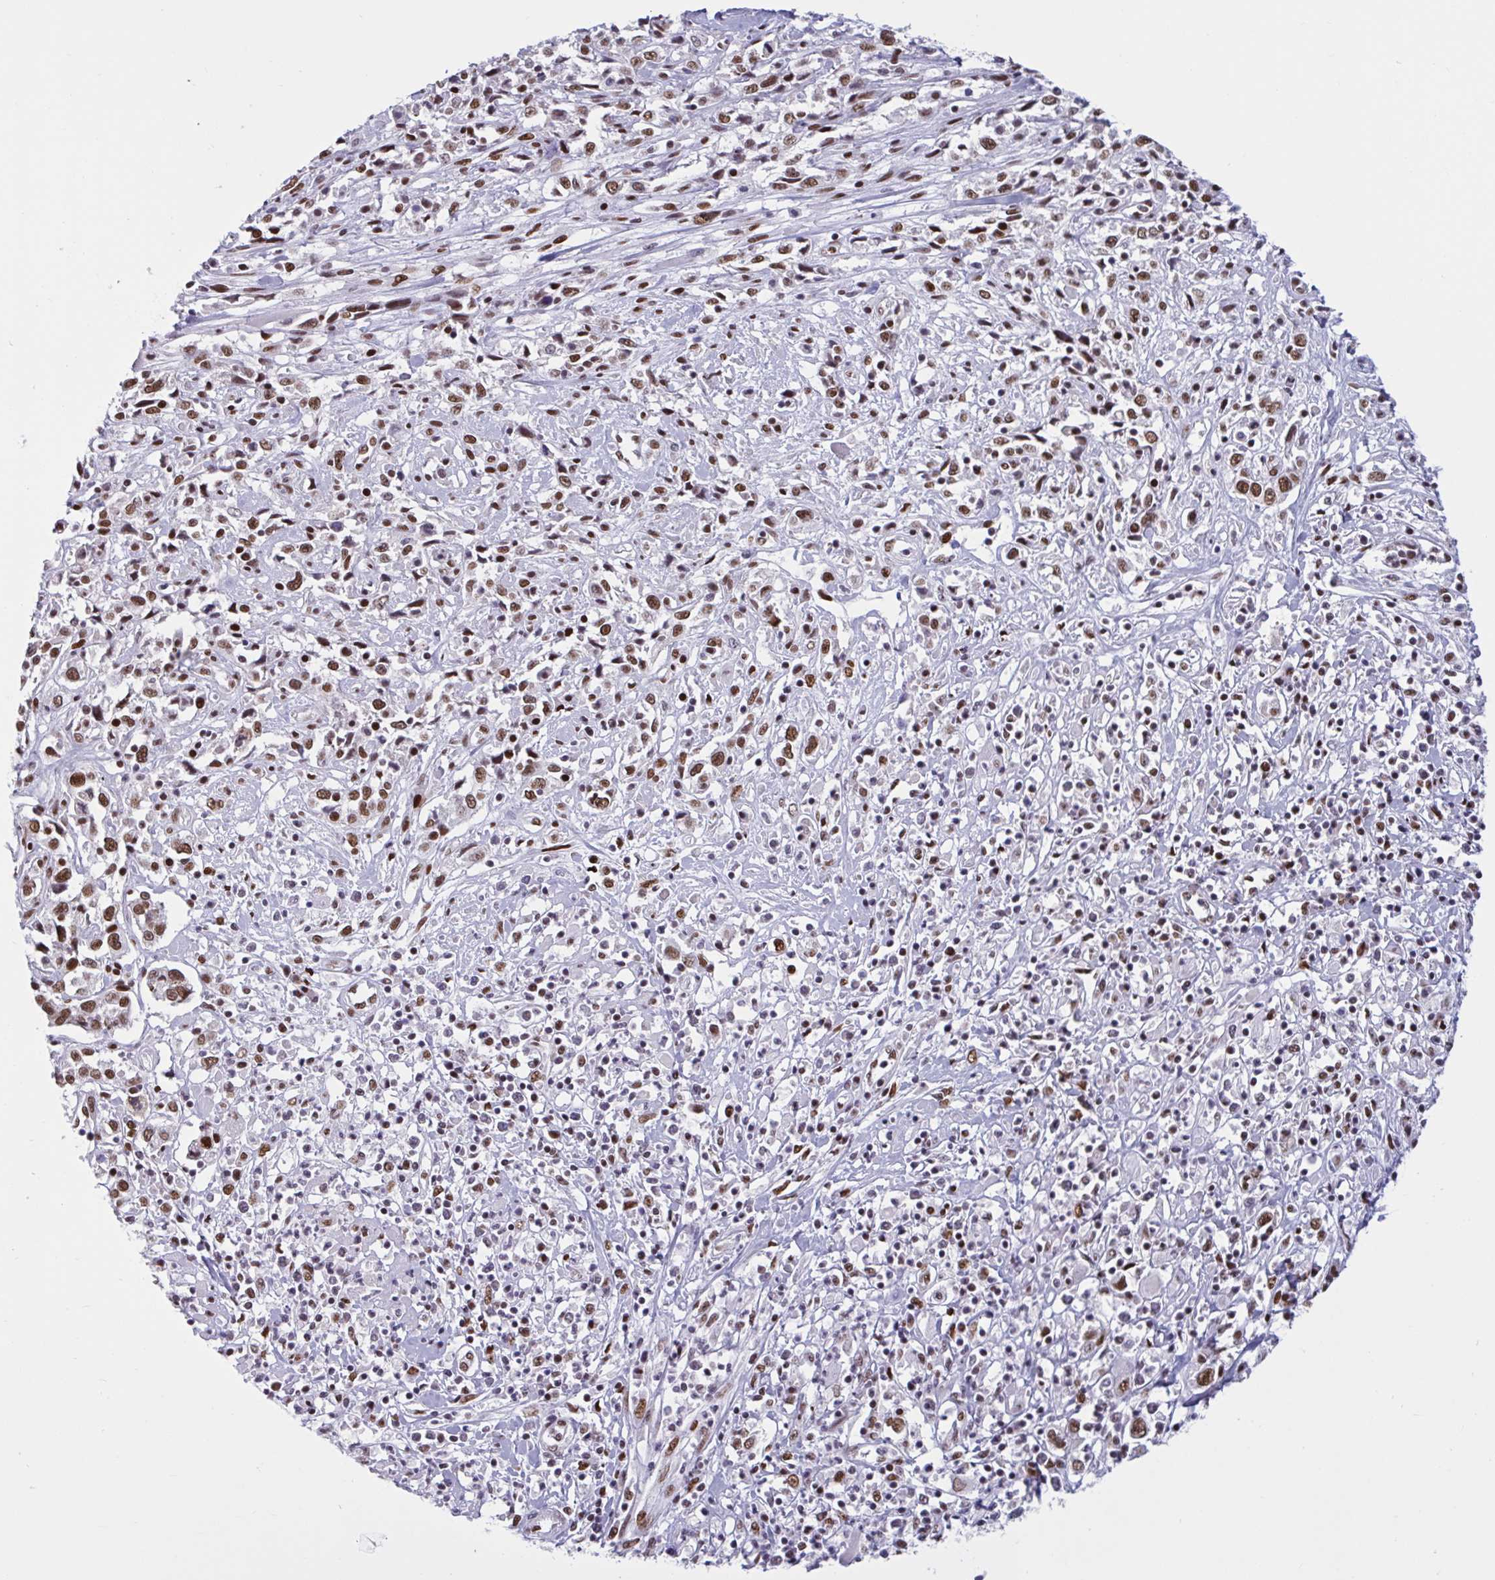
{"staining": {"intensity": "strong", "quantity": ">75%", "location": "nuclear"}, "tissue": "cervical cancer", "cell_type": "Tumor cells", "image_type": "cancer", "snomed": [{"axis": "morphology", "description": "Adenocarcinoma, NOS"}, {"axis": "topography", "description": "Cervix"}], "caption": "Adenocarcinoma (cervical) tissue displays strong nuclear expression in about >75% of tumor cells The staining is performed using DAB (3,3'-diaminobenzidine) brown chromogen to label protein expression. The nuclei are counter-stained blue using hematoxylin.", "gene": "CBFA2T2", "patient": {"sex": "female", "age": 40}}